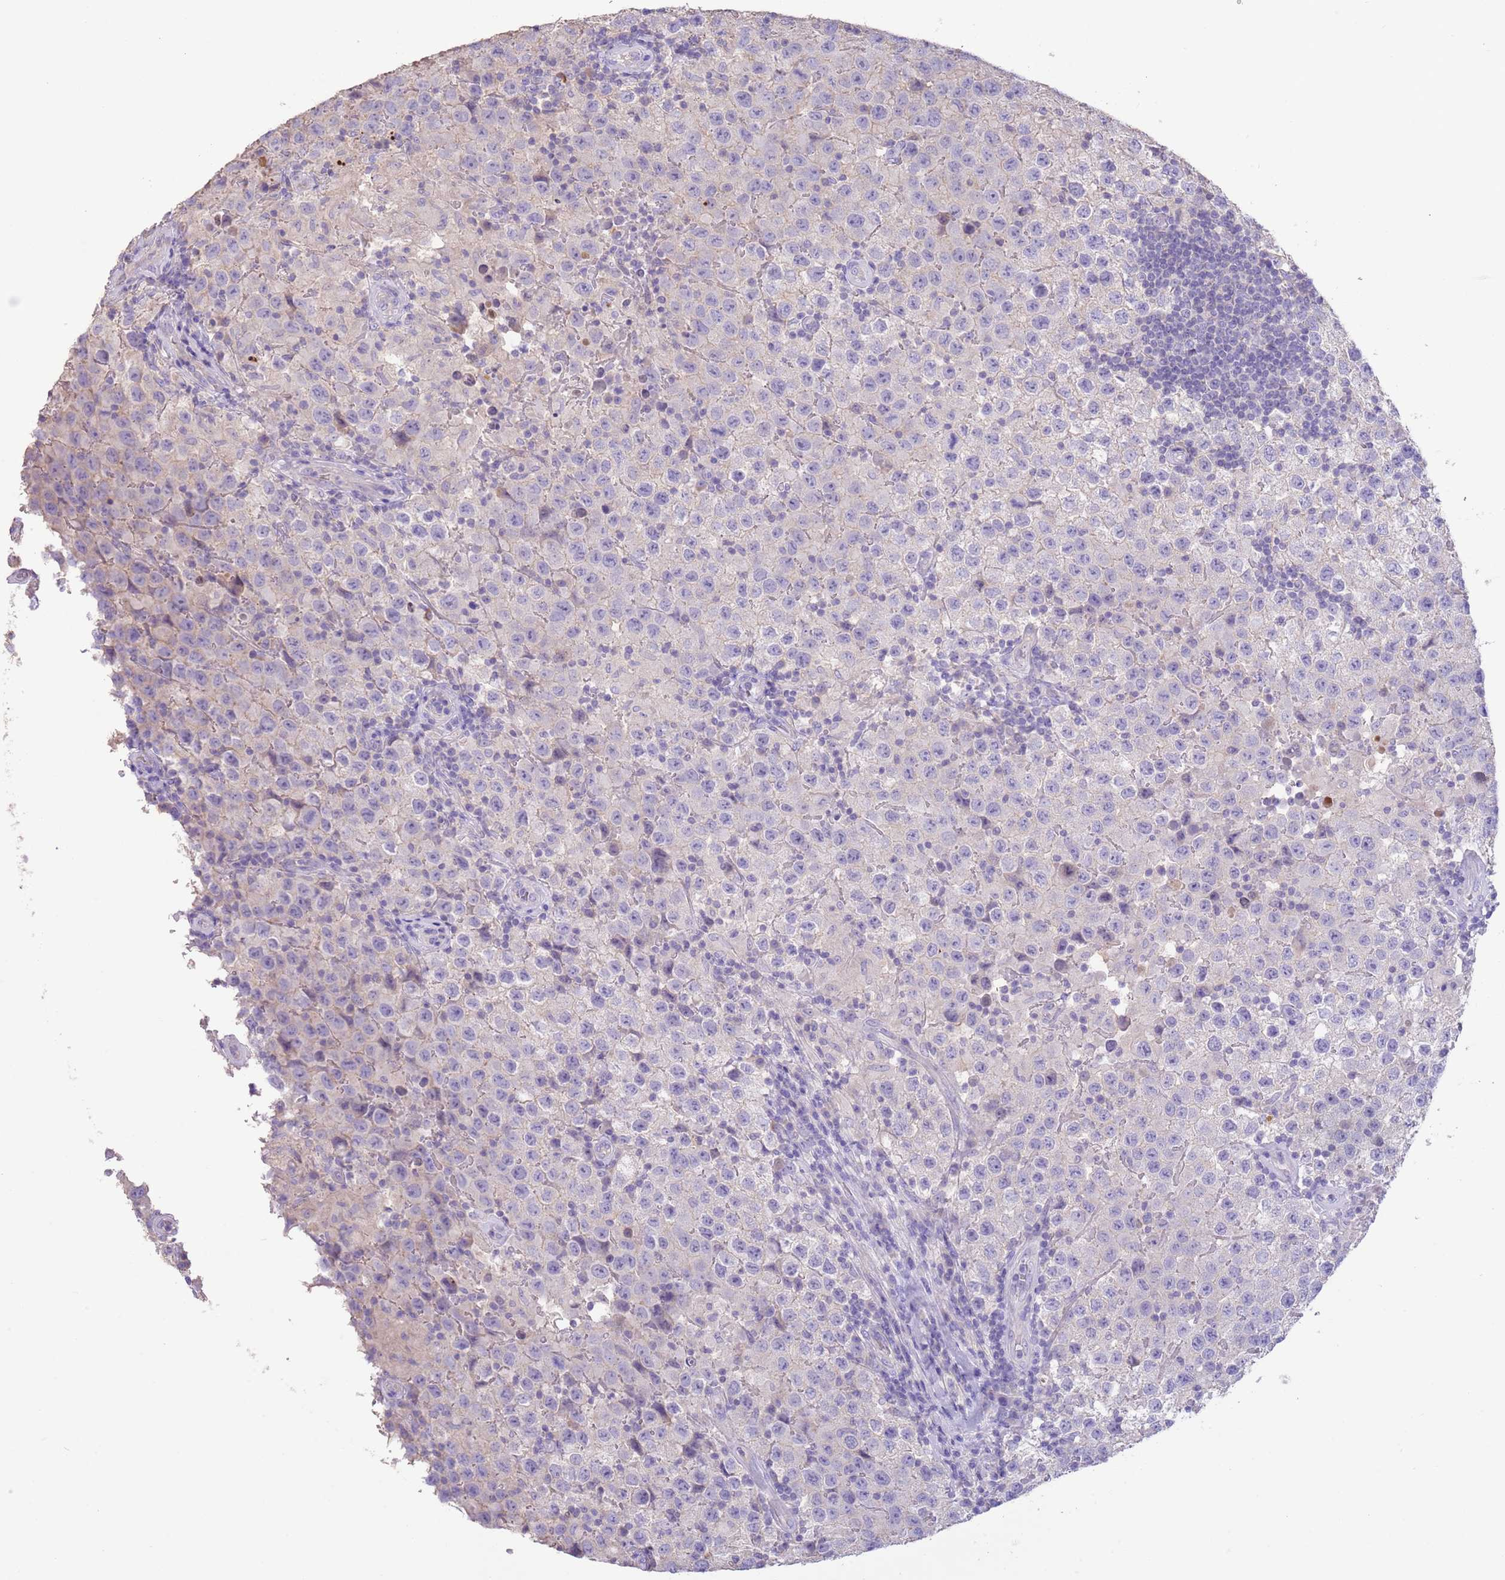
{"staining": {"intensity": "negative", "quantity": "none", "location": "none"}, "tissue": "testis cancer", "cell_type": "Tumor cells", "image_type": "cancer", "snomed": [{"axis": "morphology", "description": "Seminoma, NOS"}, {"axis": "morphology", "description": "Carcinoma, Embryonal, NOS"}, {"axis": "topography", "description": "Testis"}], "caption": "Immunohistochemistry histopathology image of neoplastic tissue: human testis cancer stained with DAB shows no significant protein expression in tumor cells. (Brightfield microscopy of DAB IHC at high magnification).", "gene": "SFTPA1", "patient": {"sex": "male", "age": 41}}